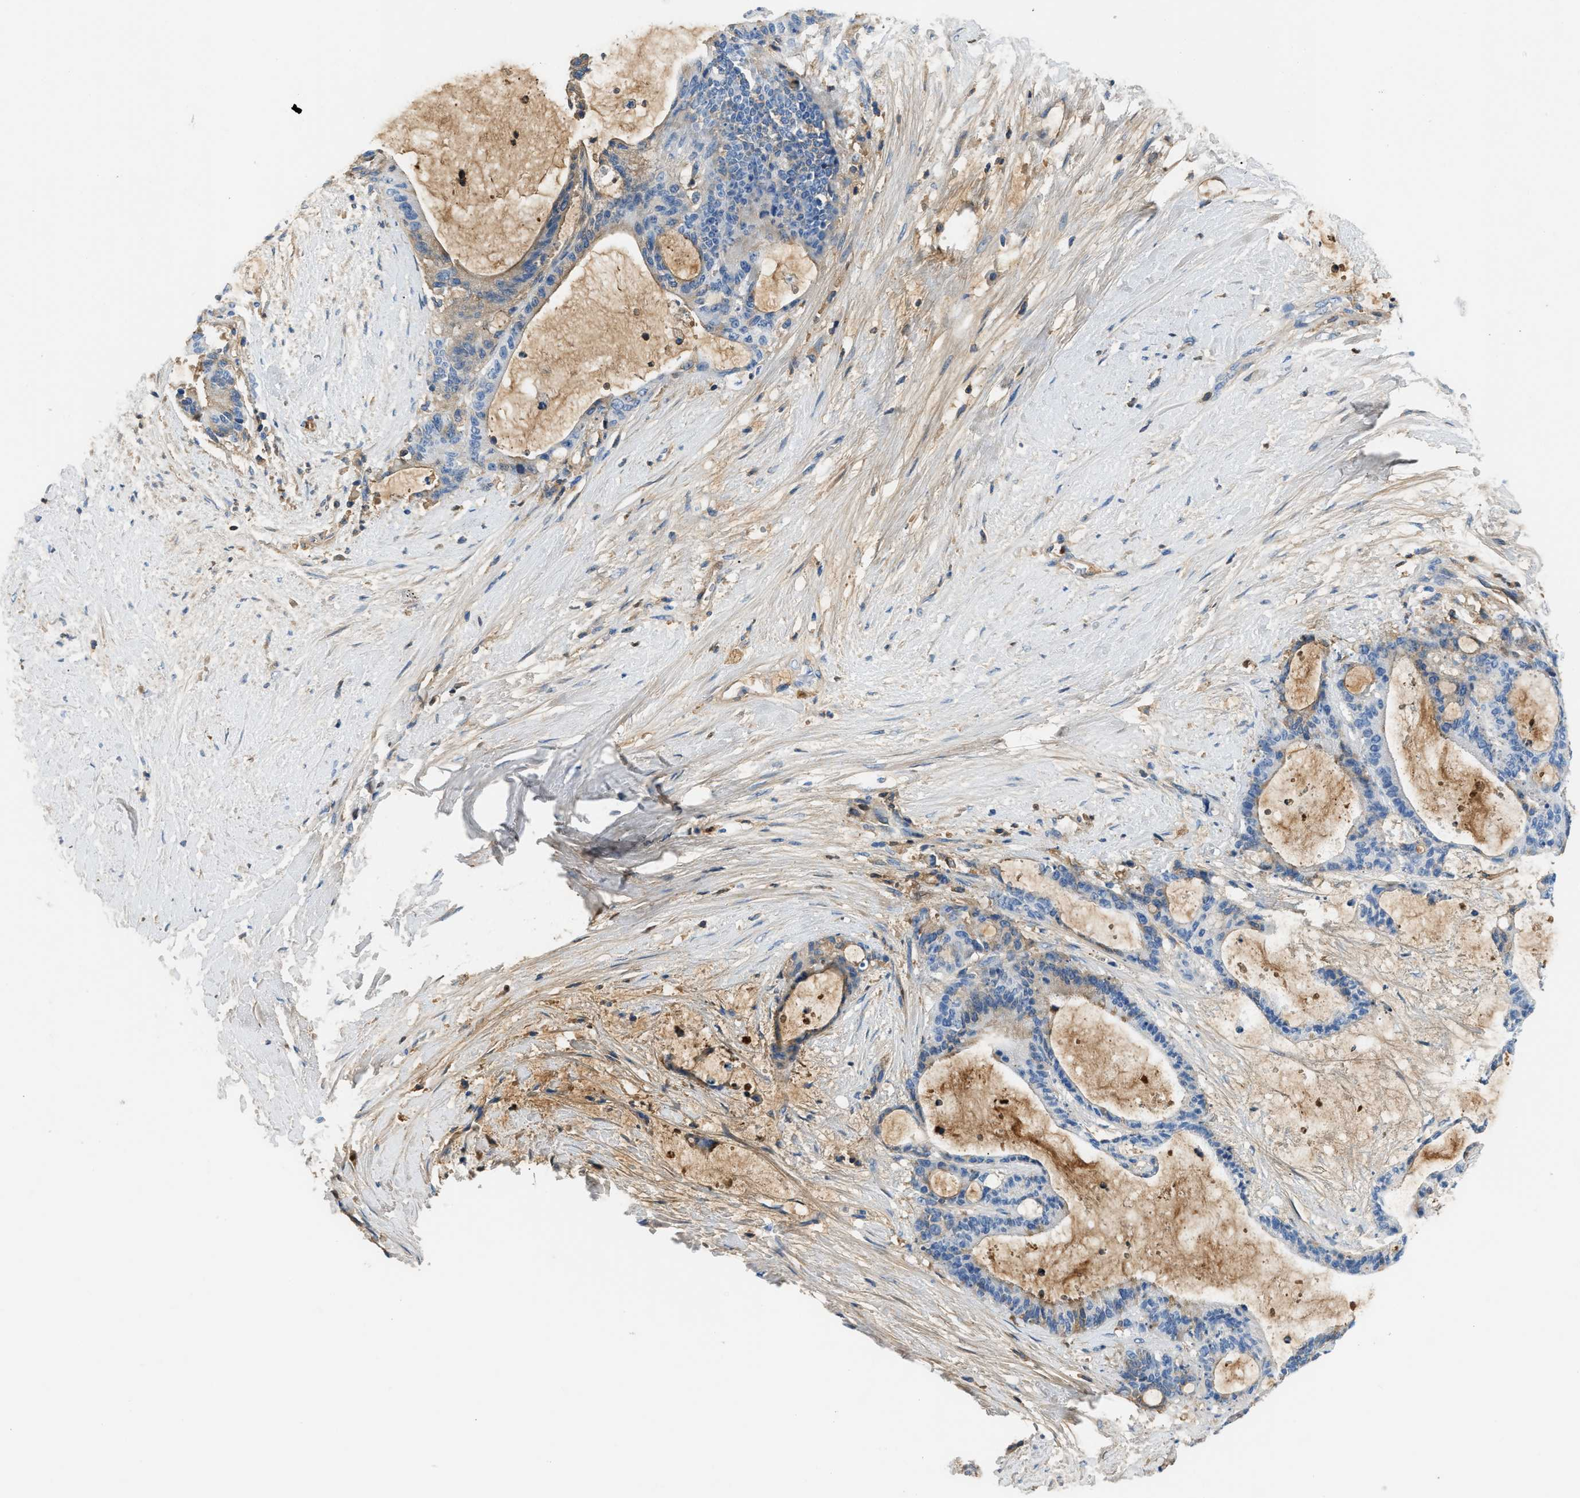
{"staining": {"intensity": "weak", "quantity": "<25%", "location": "cytoplasmic/membranous"}, "tissue": "liver cancer", "cell_type": "Tumor cells", "image_type": "cancer", "snomed": [{"axis": "morphology", "description": "Cholangiocarcinoma"}, {"axis": "topography", "description": "Liver"}], "caption": "An image of cholangiocarcinoma (liver) stained for a protein displays no brown staining in tumor cells.", "gene": "CFI", "patient": {"sex": "female", "age": 73}}